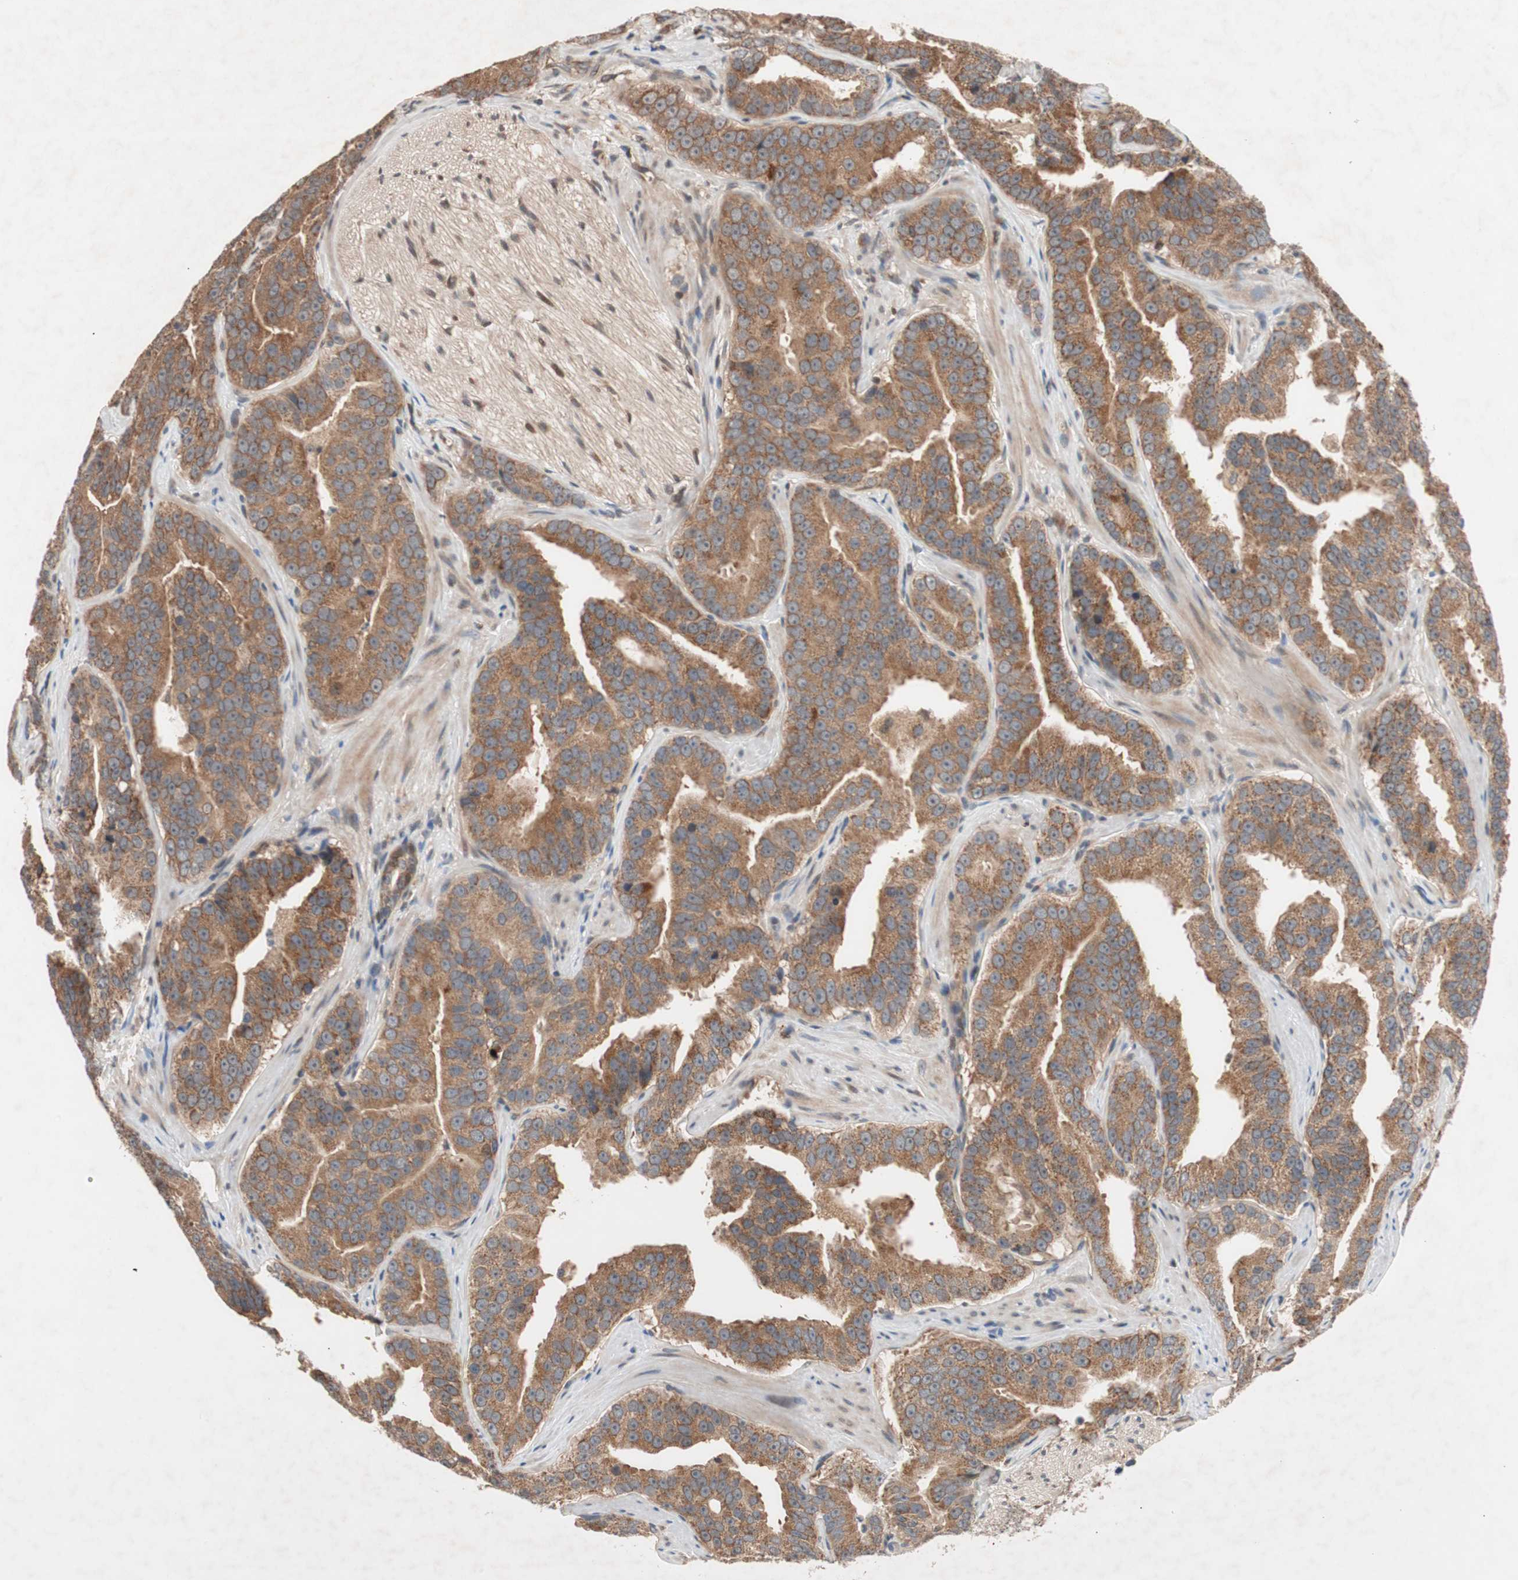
{"staining": {"intensity": "moderate", "quantity": ">75%", "location": "cytoplasmic/membranous"}, "tissue": "prostate cancer", "cell_type": "Tumor cells", "image_type": "cancer", "snomed": [{"axis": "morphology", "description": "Adenocarcinoma, Low grade"}, {"axis": "topography", "description": "Prostate"}], "caption": "IHC staining of prostate low-grade adenocarcinoma, which reveals medium levels of moderate cytoplasmic/membranous staining in approximately >75% of tumor cells indicating moderate cytoplasmic/membranous protein expression. The staining was performed using DAB (3,3'-diaminobenzidine) (brown) for protein detection and nuclei were counterstained in hematoxylin (blue).", "gene": "NF2", "patient": {"sex": "male", "age": 59}}